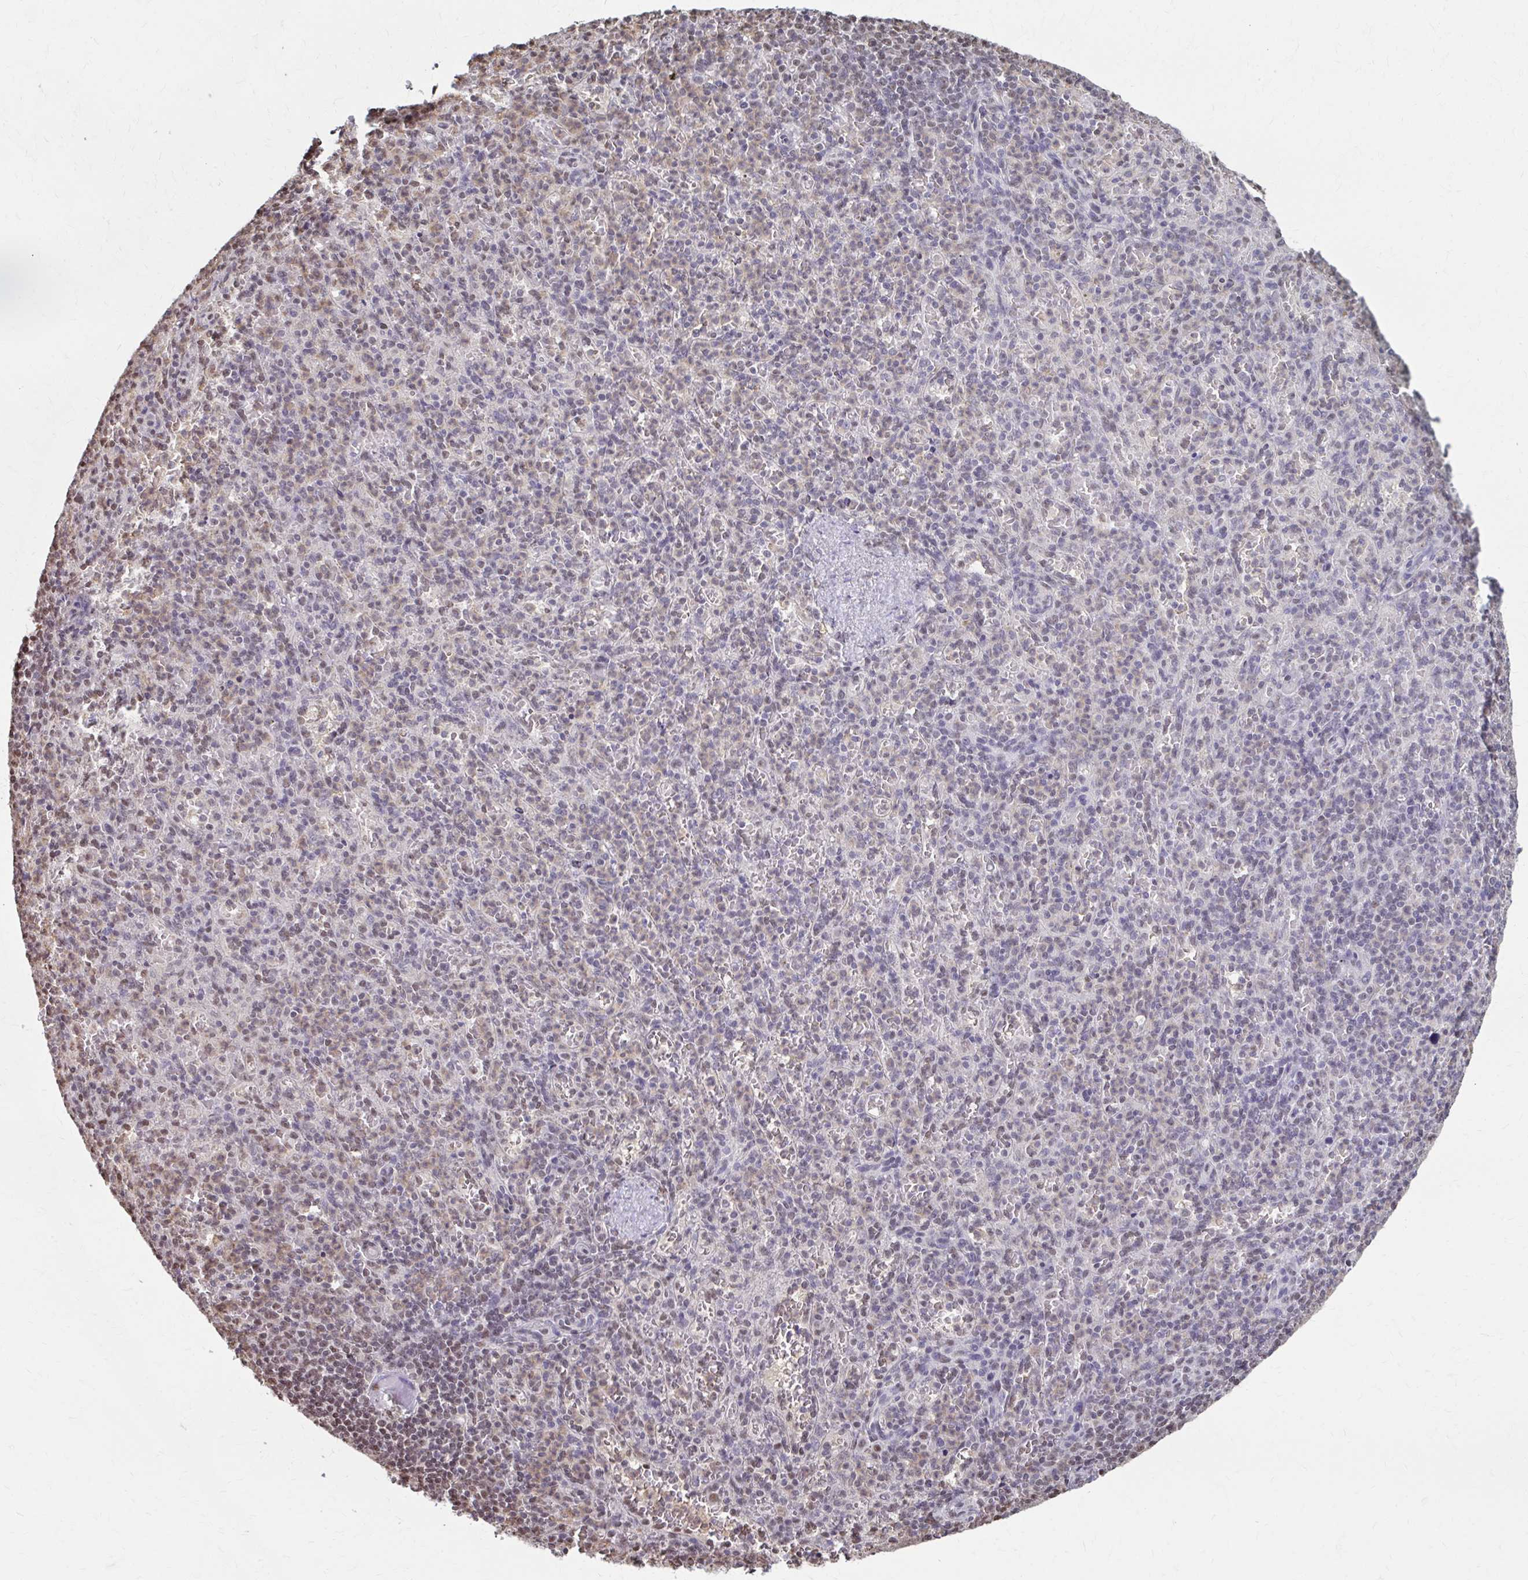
{"staining": {"intensity": "weak", "quantity": "<25%", "location": "nuclear"}, "tissue": "spleen", "cell_type": "Cells in red pulp", "image_type": "normal", "snomed": [{"axis": "morphology", "description": "Normal tissue, NOS"}, {"axis": "topography", "description": "Spleen"}], "caption": "Immunohistochemistry micrograph of normal spleen: human spleen stained with DAB exhibits no significant protein staining in cells in red pulp. Brightfield microscopy of immunohistochemistry (IHC) stained with DAB (brown) and hematoxylin (blue), captured at high magnification.", "gene": "ING4", "patient": {"sex": "female", "age": 74}}